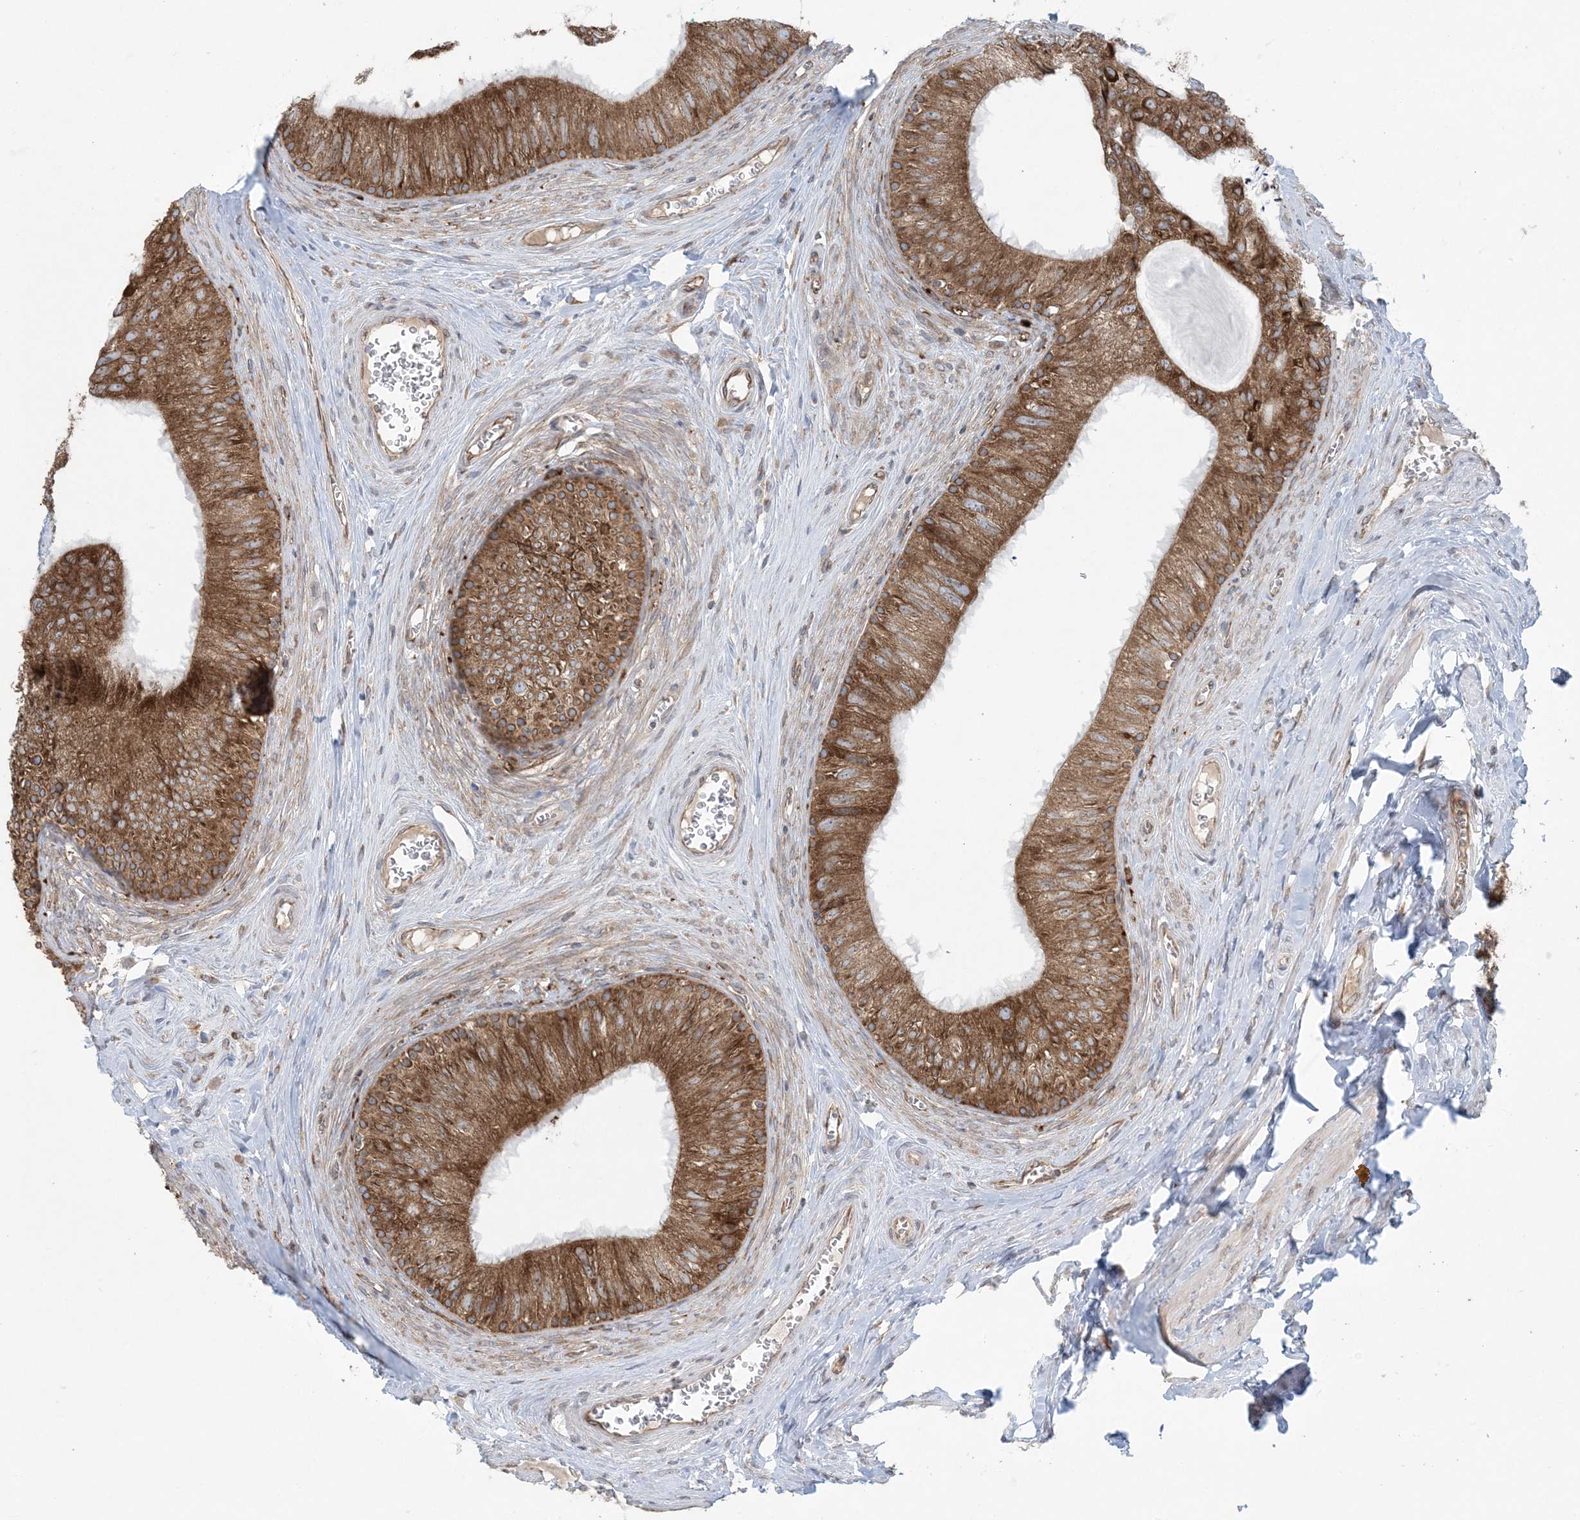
{"staining": {"intensity": "strong", "quantity": ">75%", "location": "cytoplasmic/membranous"}, "tissue": "epididymis", "cell_type": "Glandular cells", "image_type": "normal", "snomed": [{"axis": "morphology", "description": "Normal tissue, NOS"}, {"axis": "topography", "description": "Epididymis"}], "caption": "High-magnification brightfield microscopy of unremarkable epididymis stained with DAB (3,3'-diaminobenzidine) (brown) and counterstained with hematoxylin (blue). glandular cells exhibit strong cytoplasmic/membranous positivity is identified in approximately>75% of cells.", "gene": "UBXN4", "patient": {"sex": "male", "age": 46}}